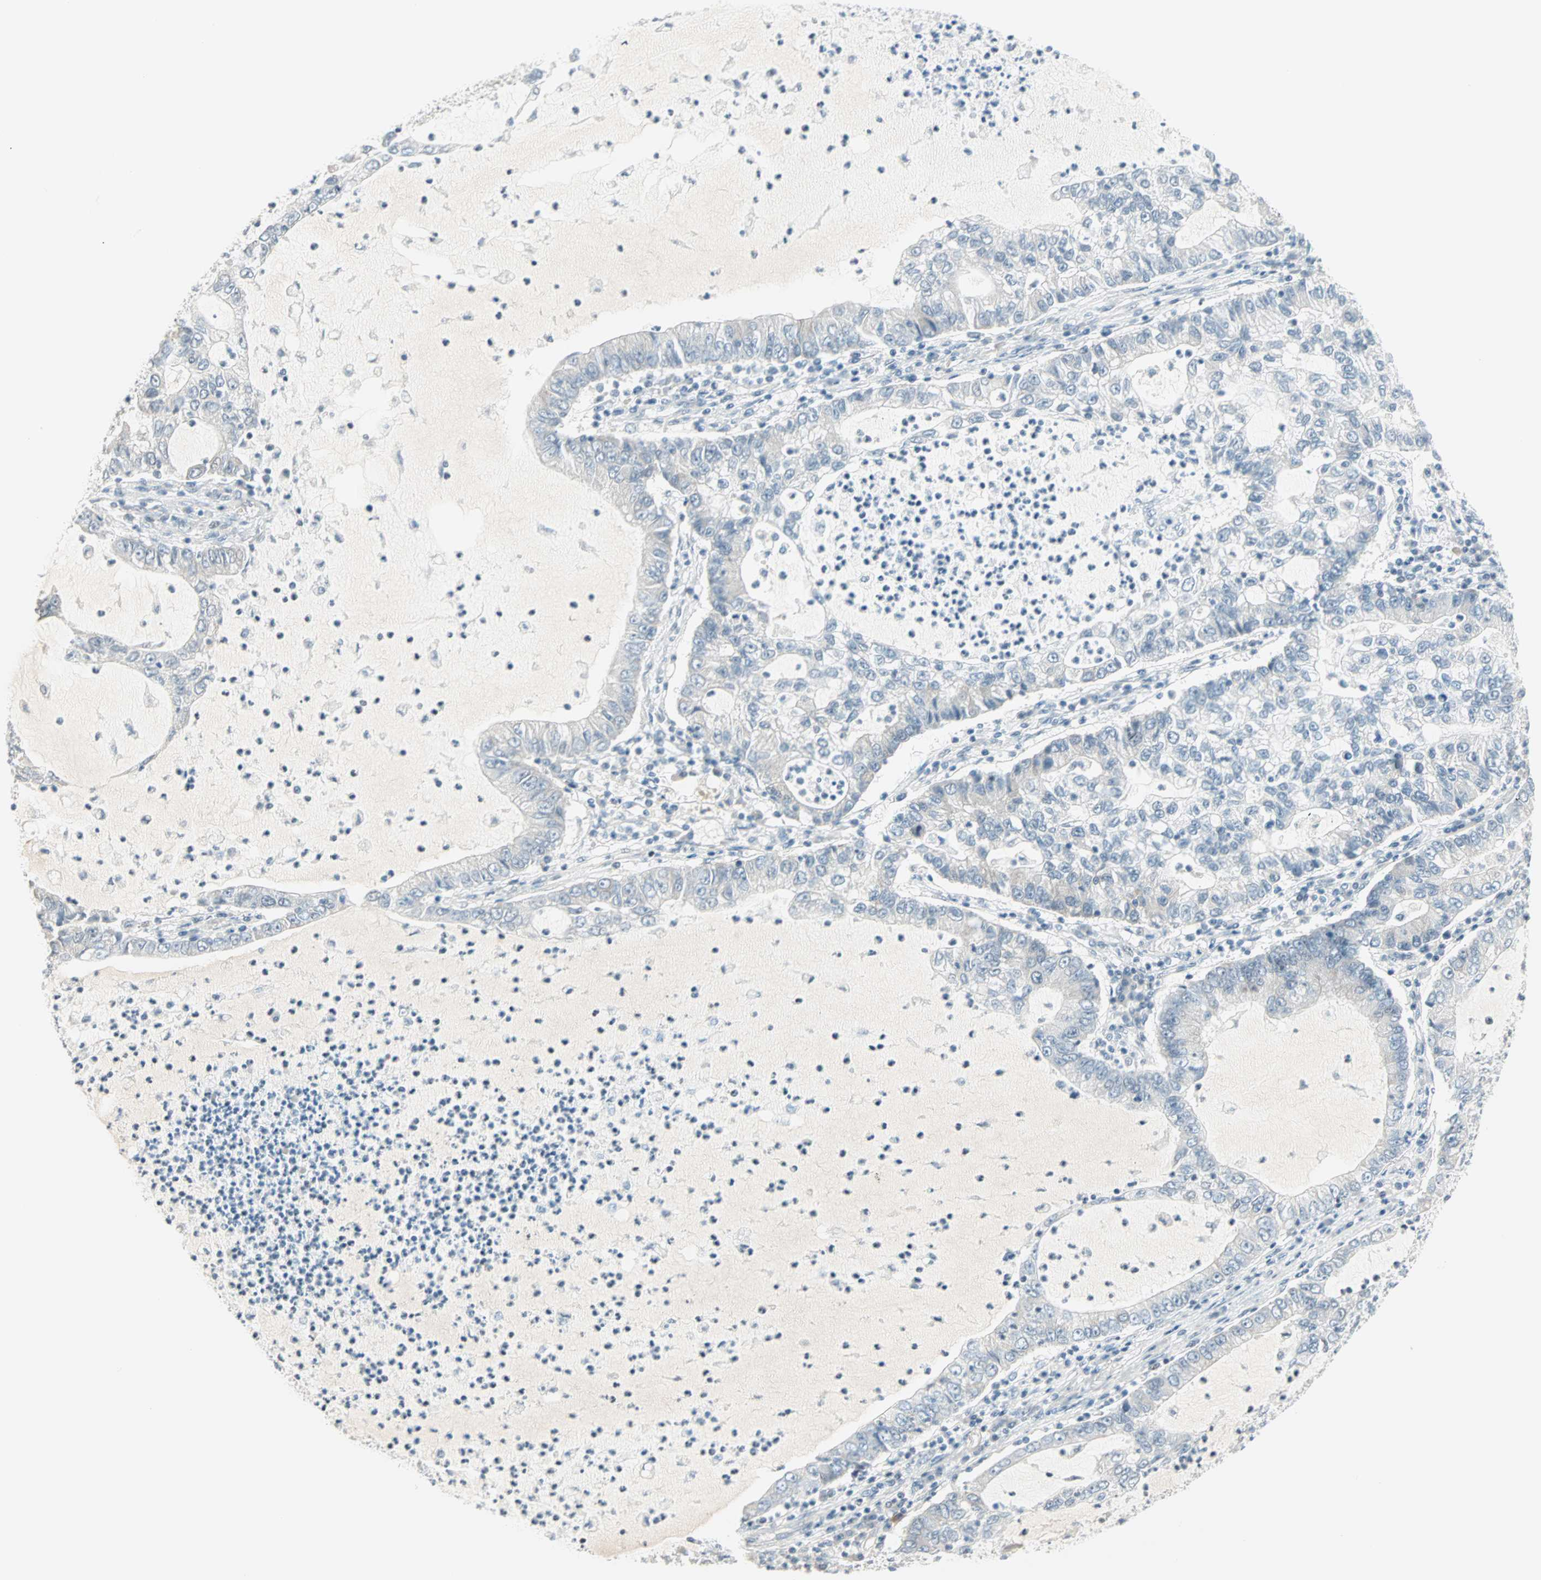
{"staining": {"intensity": "negative", "quantity": "none", "location": "none"}, "tissue": "lung cancer", "cell_type": "Tumor cells", "image_type": "cancer", "snomed": [{"axis": "morphology", "description": "Adenocarcinoma, NOS"}, {"axis": "topography", "description": "Lung"}], "caption": "IHC photomicrograph of neoplastic tissue: lung adenocarcinoma stained with DAB demonstrates no significant protein positivity in tumor cells.", "gene": "PKNOX1", "patient": {"sex": "female", "age": 51}}